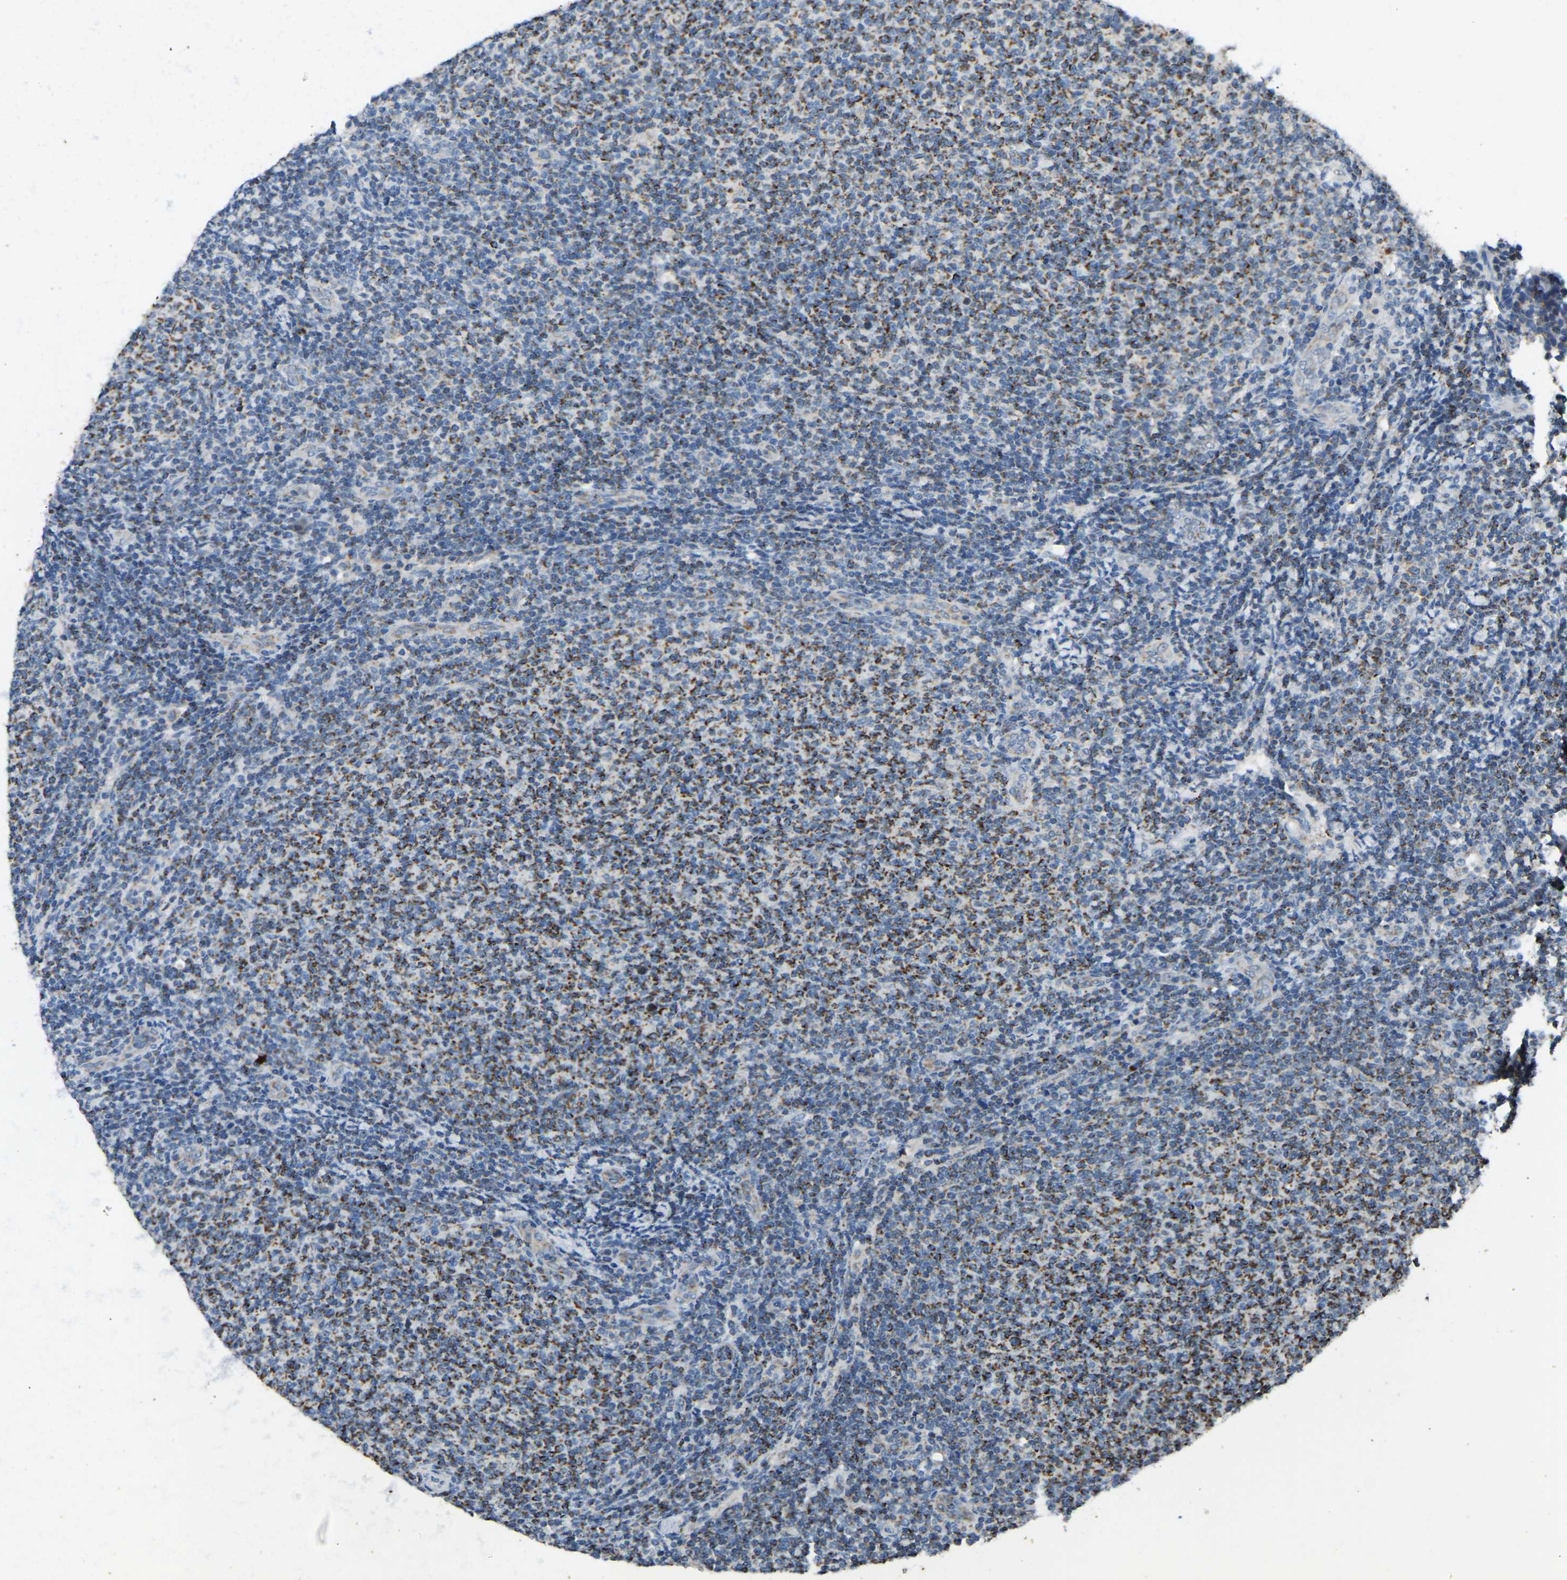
{"staining": {"intensity": "moderate", "quantity": "25%-75%", "location": "cytoplasmic/membranous"}, "tissue": "lymphoma", "cell_type": "Tumor cells", "image_type": "cancer", "snomed": [{"axis": "morphology", "description": "Malignant lymphoma, non-Hodgkin's type, Low grade"}, {"axis": "topography", "description": "Lymph node"}], "caption": "Immunohistochemistry (IHC) staining of low-grade malignant lymphoma, non-Hodgkin's type, which displays medium levels of moderate cytoplasmic/membranous expression in about 25%-75% of tumor cells indicating moderate cytoplasmic/membranous protein staining. The staining was performed using DAB (3,3'-diaminobenzidine) (brown) for protein detection and nuclei were counterstained in hematoxylin (blue).", "gene": "ZNF200", "patient": {"sex": "male", "age": 66}}